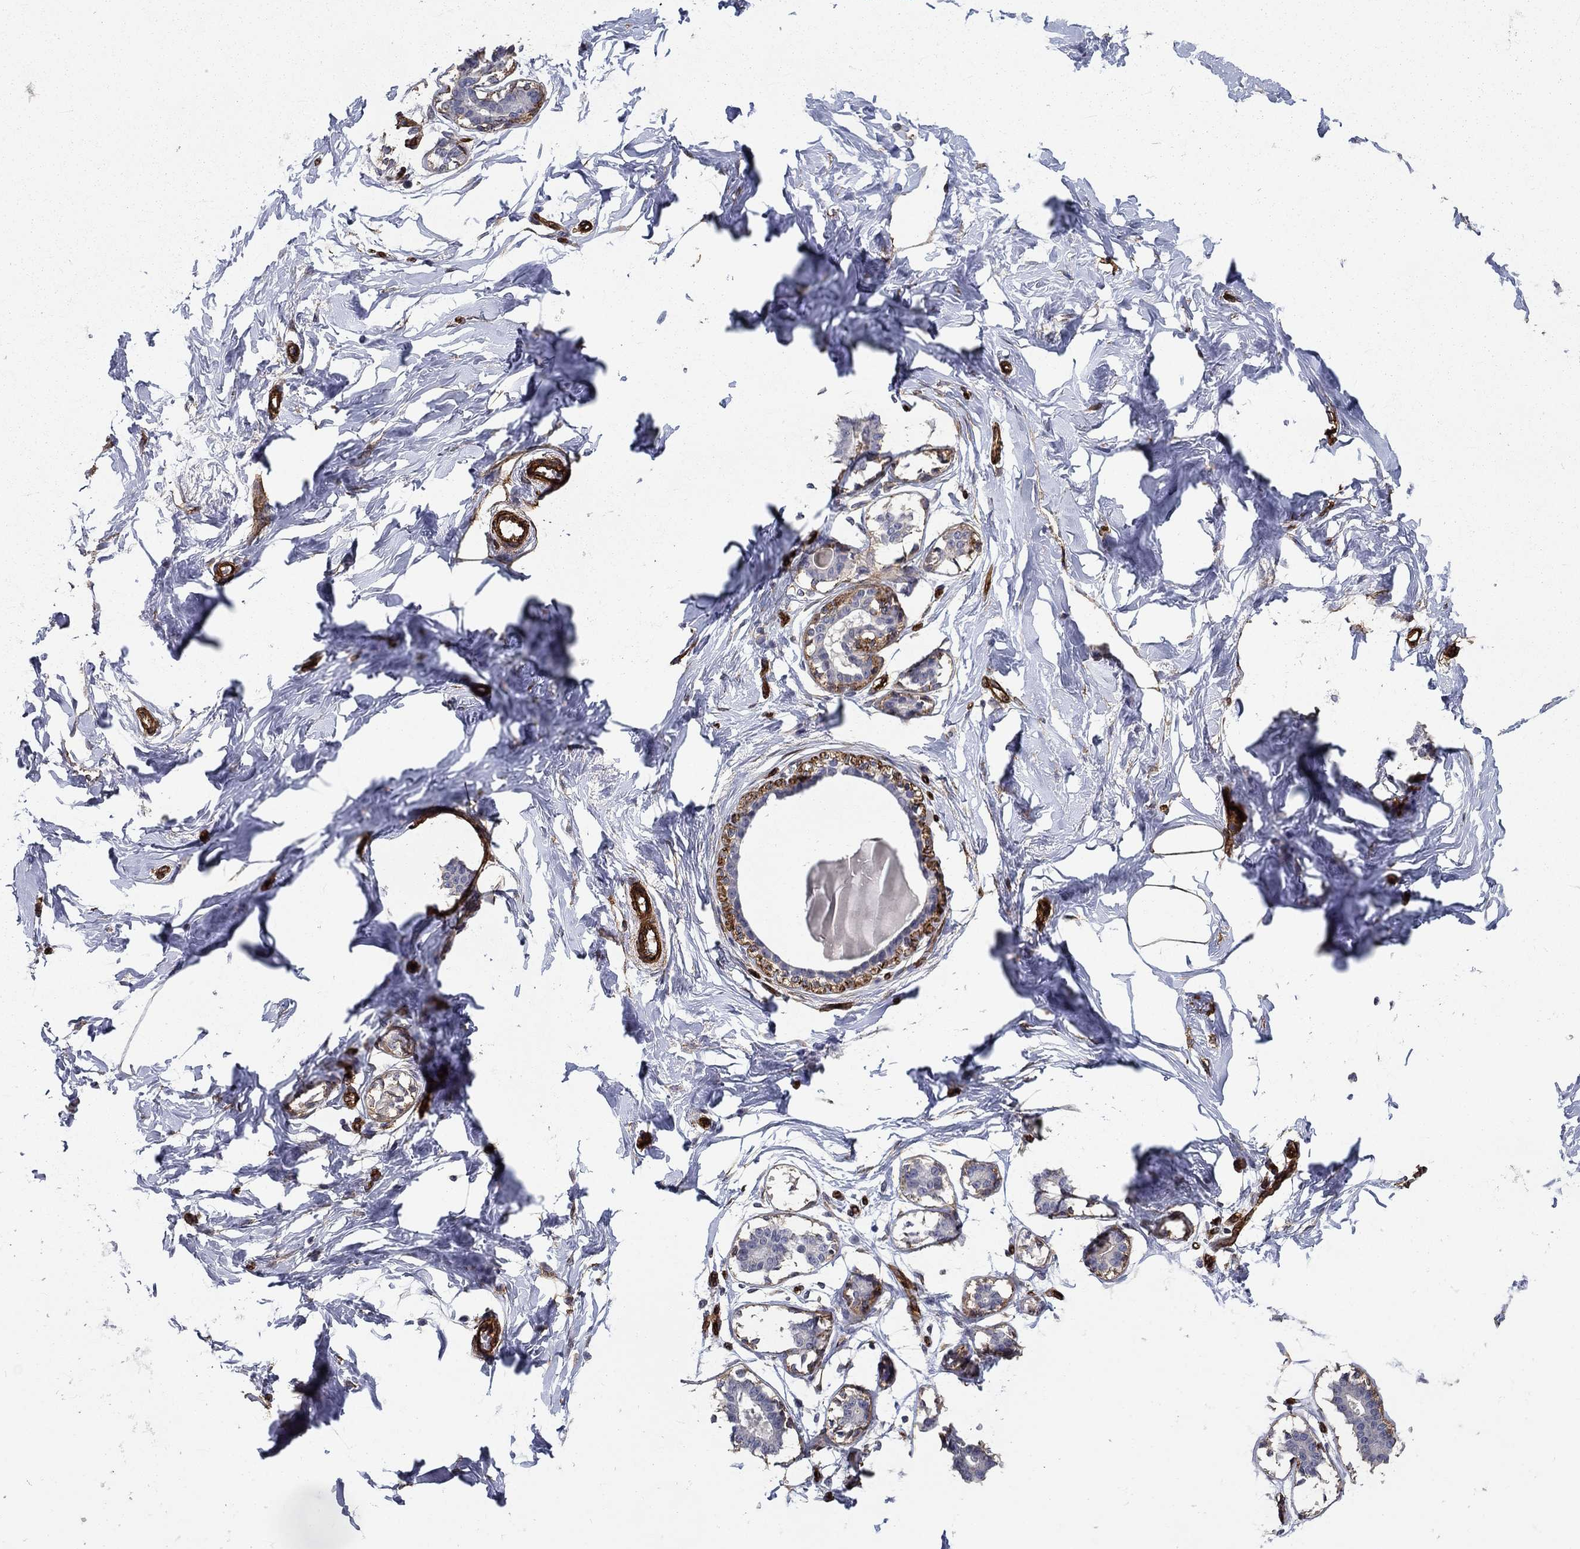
{"staining": {"intensity": "negative", "quantity": "none", "location": "none"}, "tissue": "breast", "cell_type": "Adipocytes", "image_type": "normal", "snomed": [{"axis": "morphology", "description": "Normal tissue, NOS"}, {"axis": "morphology", "description": "Lobular carcinoma, in situ"}, {"axis": "topography", "description": "Breast"}], "caption": "IHC of normal breast exhibits no expression in adipocytes.", "gene": "SYNC", "patient": {"sex": "female", "age": 35}}